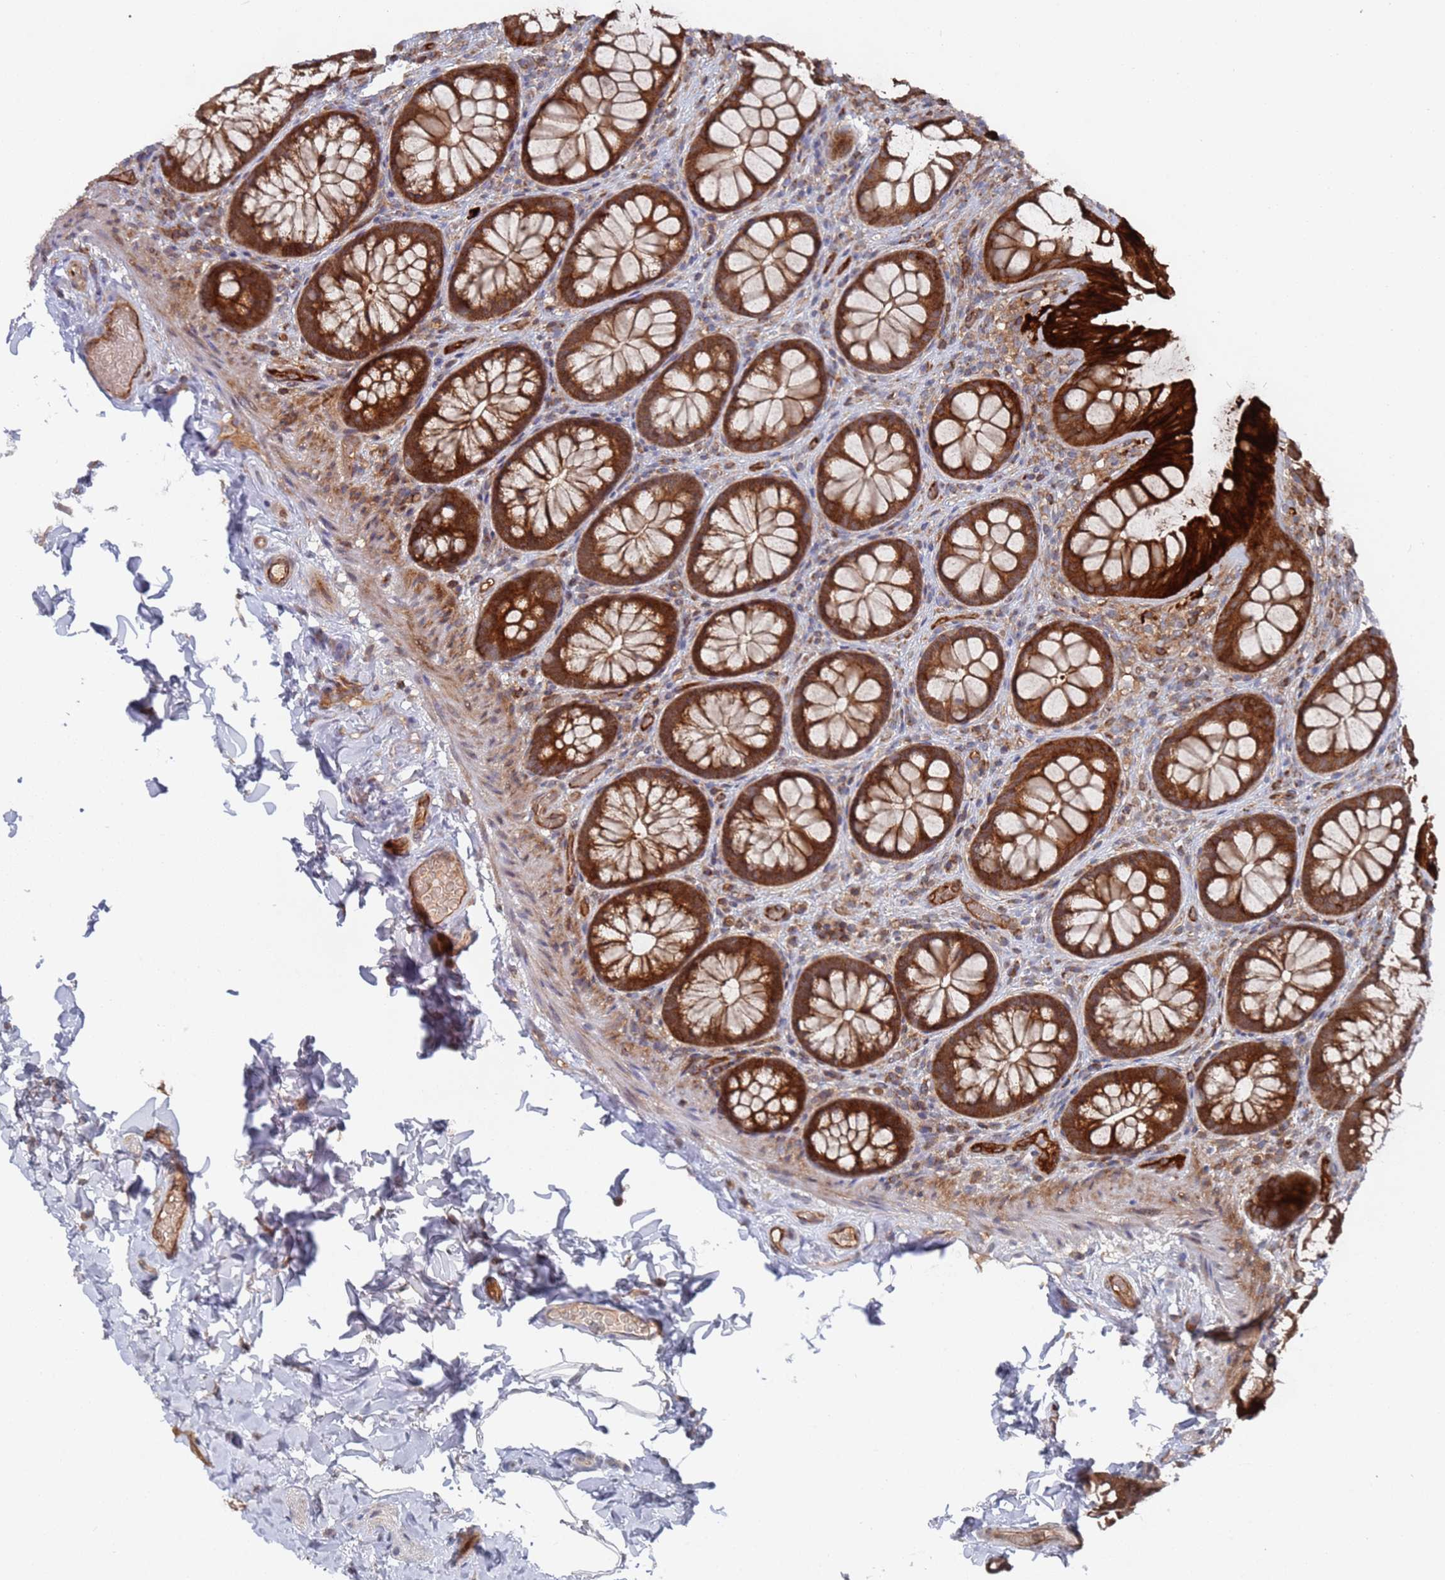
{"staining": {"intensity": "moderate", "quantity": ">75%", "location": "cytoplasmic/membranous"}, "tissue": "colon", "cell_type": "Endothelial cells", "image_type": "normal", "snomed": [{"axis": "morphology", "description": "Normal tissue, NOS"}, {"axis": "topography", "description": "Colon"}], "caption": "Colon stained for a protein demonstrates moderate cytoplasmic/membranous positivity in endothelial cells. Nuclei are stained in blue.", "gene": "DDX60", "patient": {"sex": "male", "age": 46}}